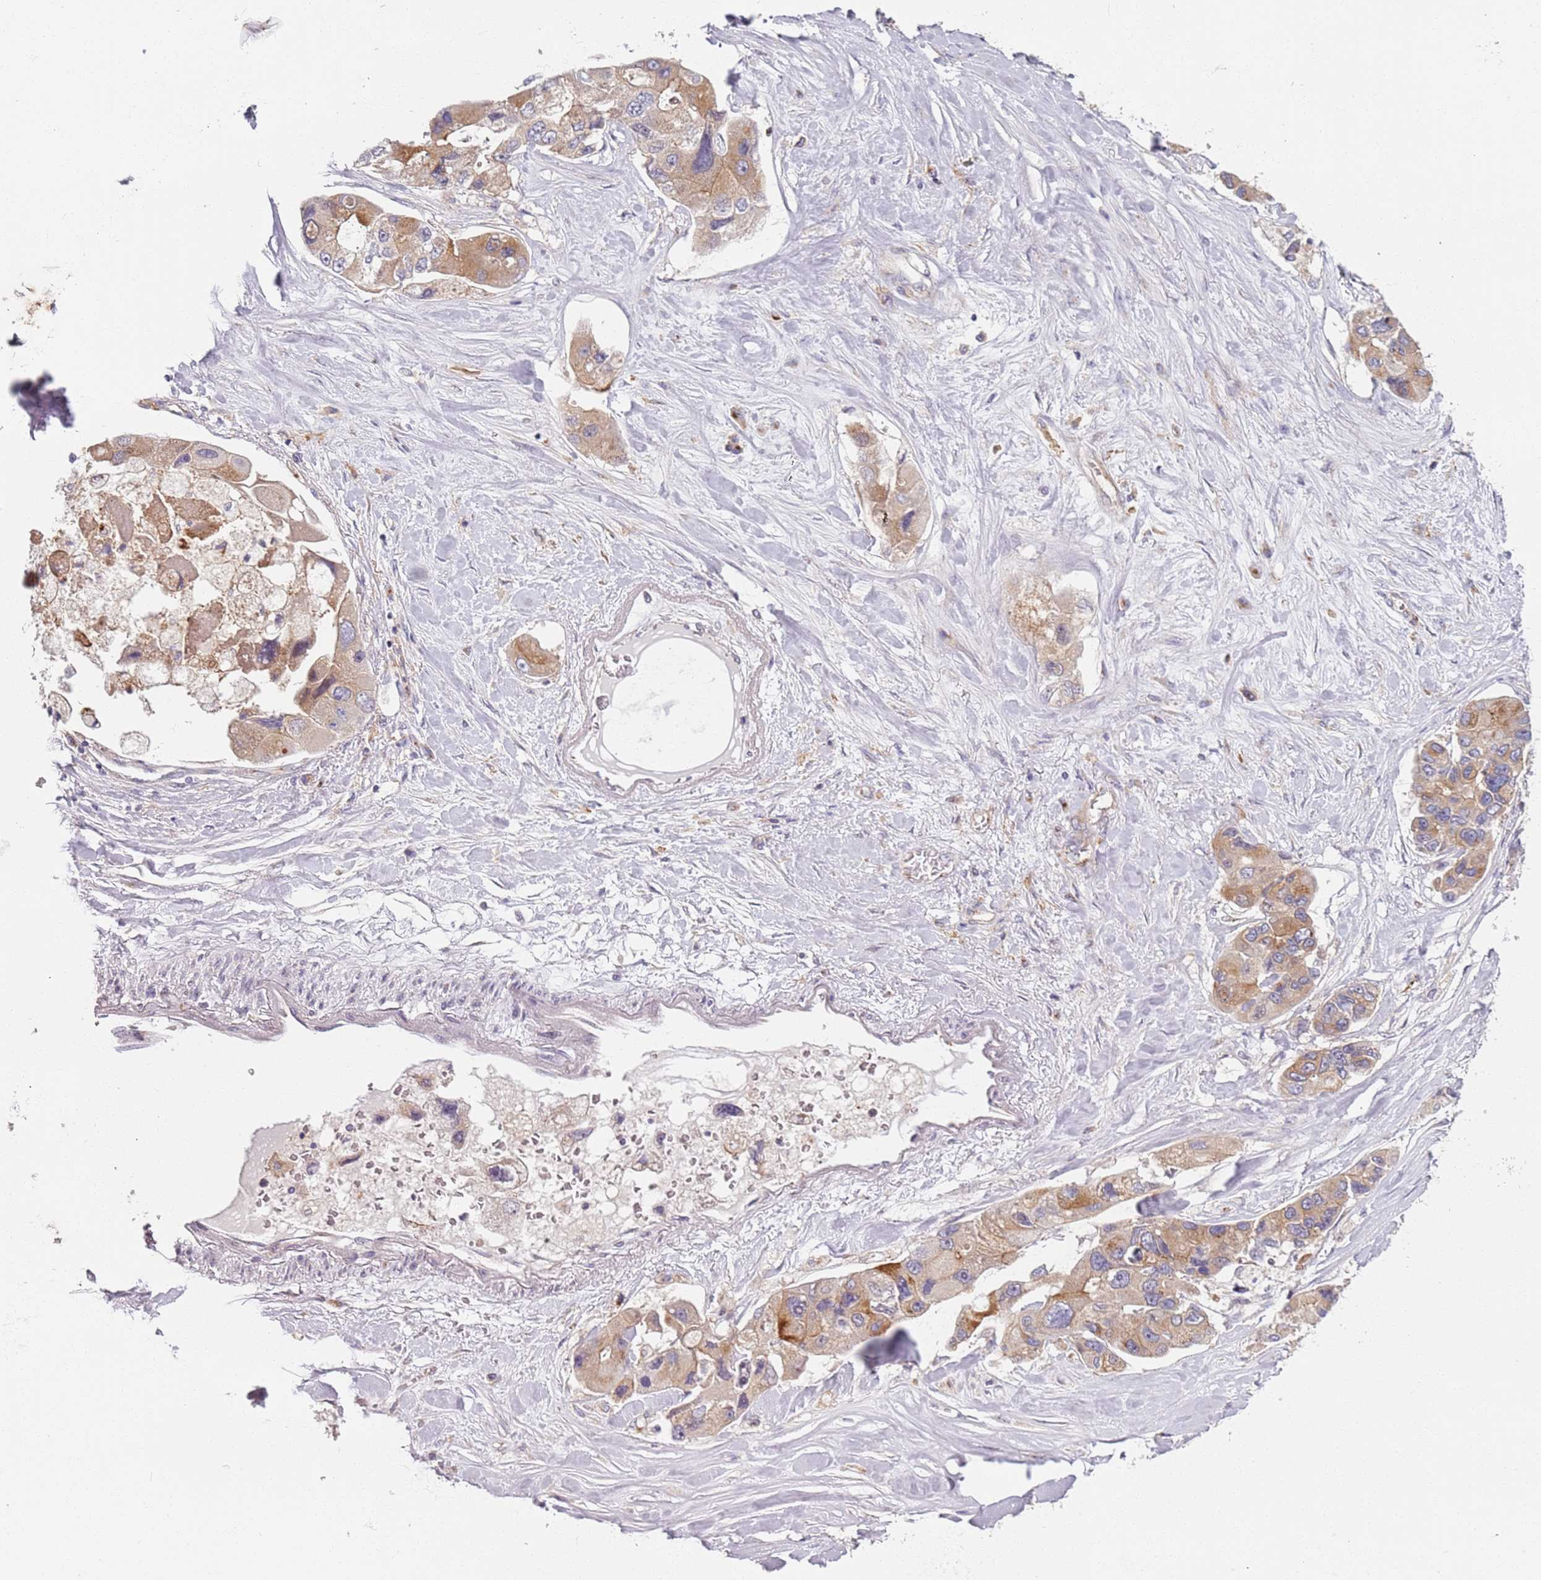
{"staining": {"intensity": "moderate", "quantity": "25%-75%", "location": "cytoplasmic/membranous"}, "tissue": "lung cancer", "cell_type": "Tumor cells", "image_type": "cancer", "snomed": [{"axis": "morphology", "description": "Adenocarcinoma, NOS"}, {"axis": "topography", "description": "Lung"}], "caption": "Adenocarcinoma (lung) tissue shows moderate cytoplasmic/membranous staining in approximately 25%-75% of tumor cells", "gene": "AKTIP", "patient": {"sex": "female", "age": 54}}